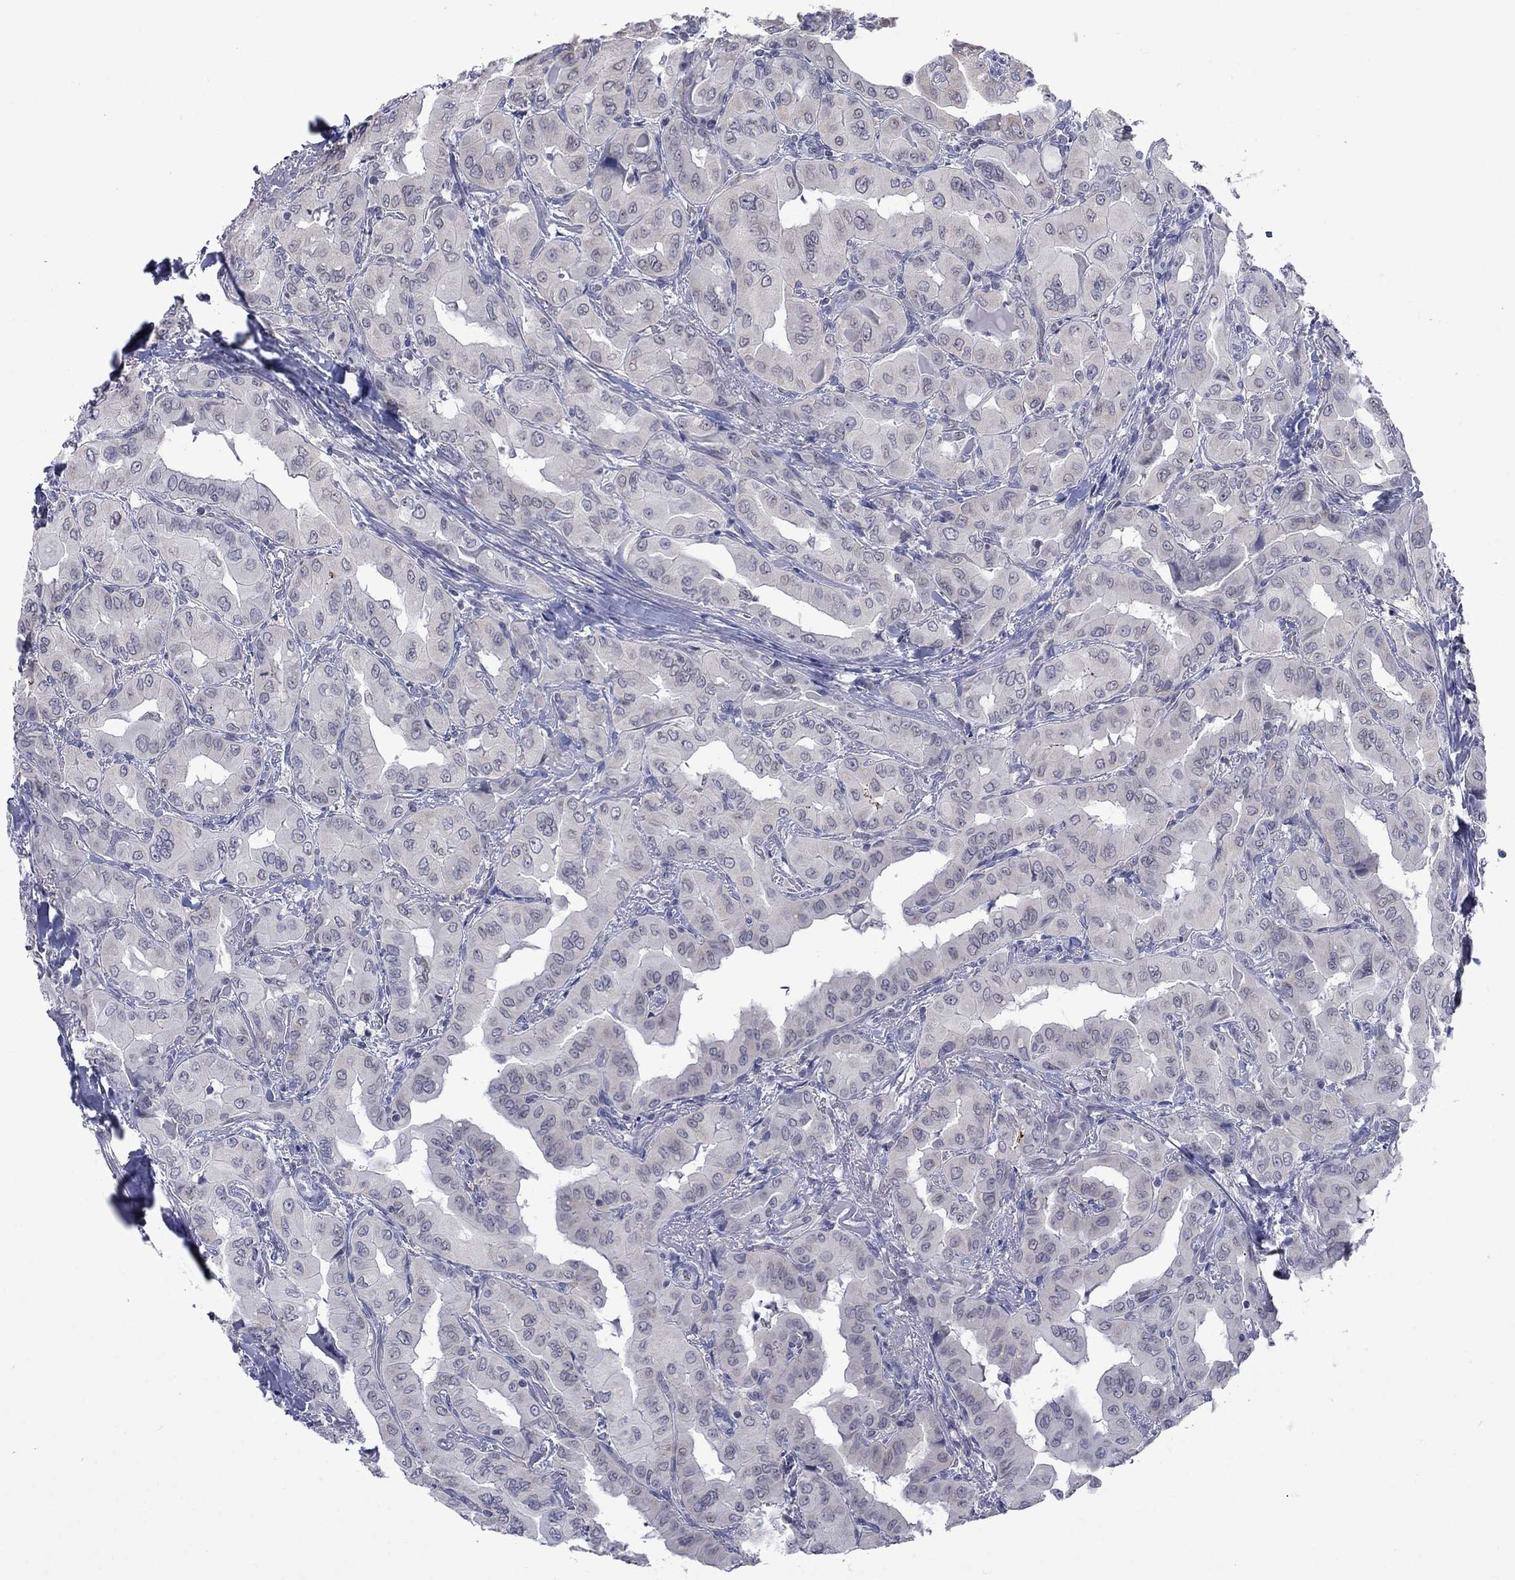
{"staining": {"intensity": "negative", "quantity": "none", "location": "none"}, "tissue": "thyroid cancer", "cell_type": "Tumor cells", "image_type": "cancer", "snomed": [{"axis": "morphology", "description": "Normal tissue, NOS"}, {"axis": "morphology", "description": "Papillary adenocarcinoma, NOS"}, {"axis": "topography", "description": "Thyroid gland"}], "caption": "The immunohistochemistry photomicrograph has no significant expression in tumor cells of thyroid papillary adenocarcinoma tissue. Brightfield microscopy of IHC stained with DAB (3,3'-diaminobenzidine) (brown) and hematoxylin (blue), captured at high magnification.", "gene": "NSMF", "patient": {"sex": "female", "age": 66}}